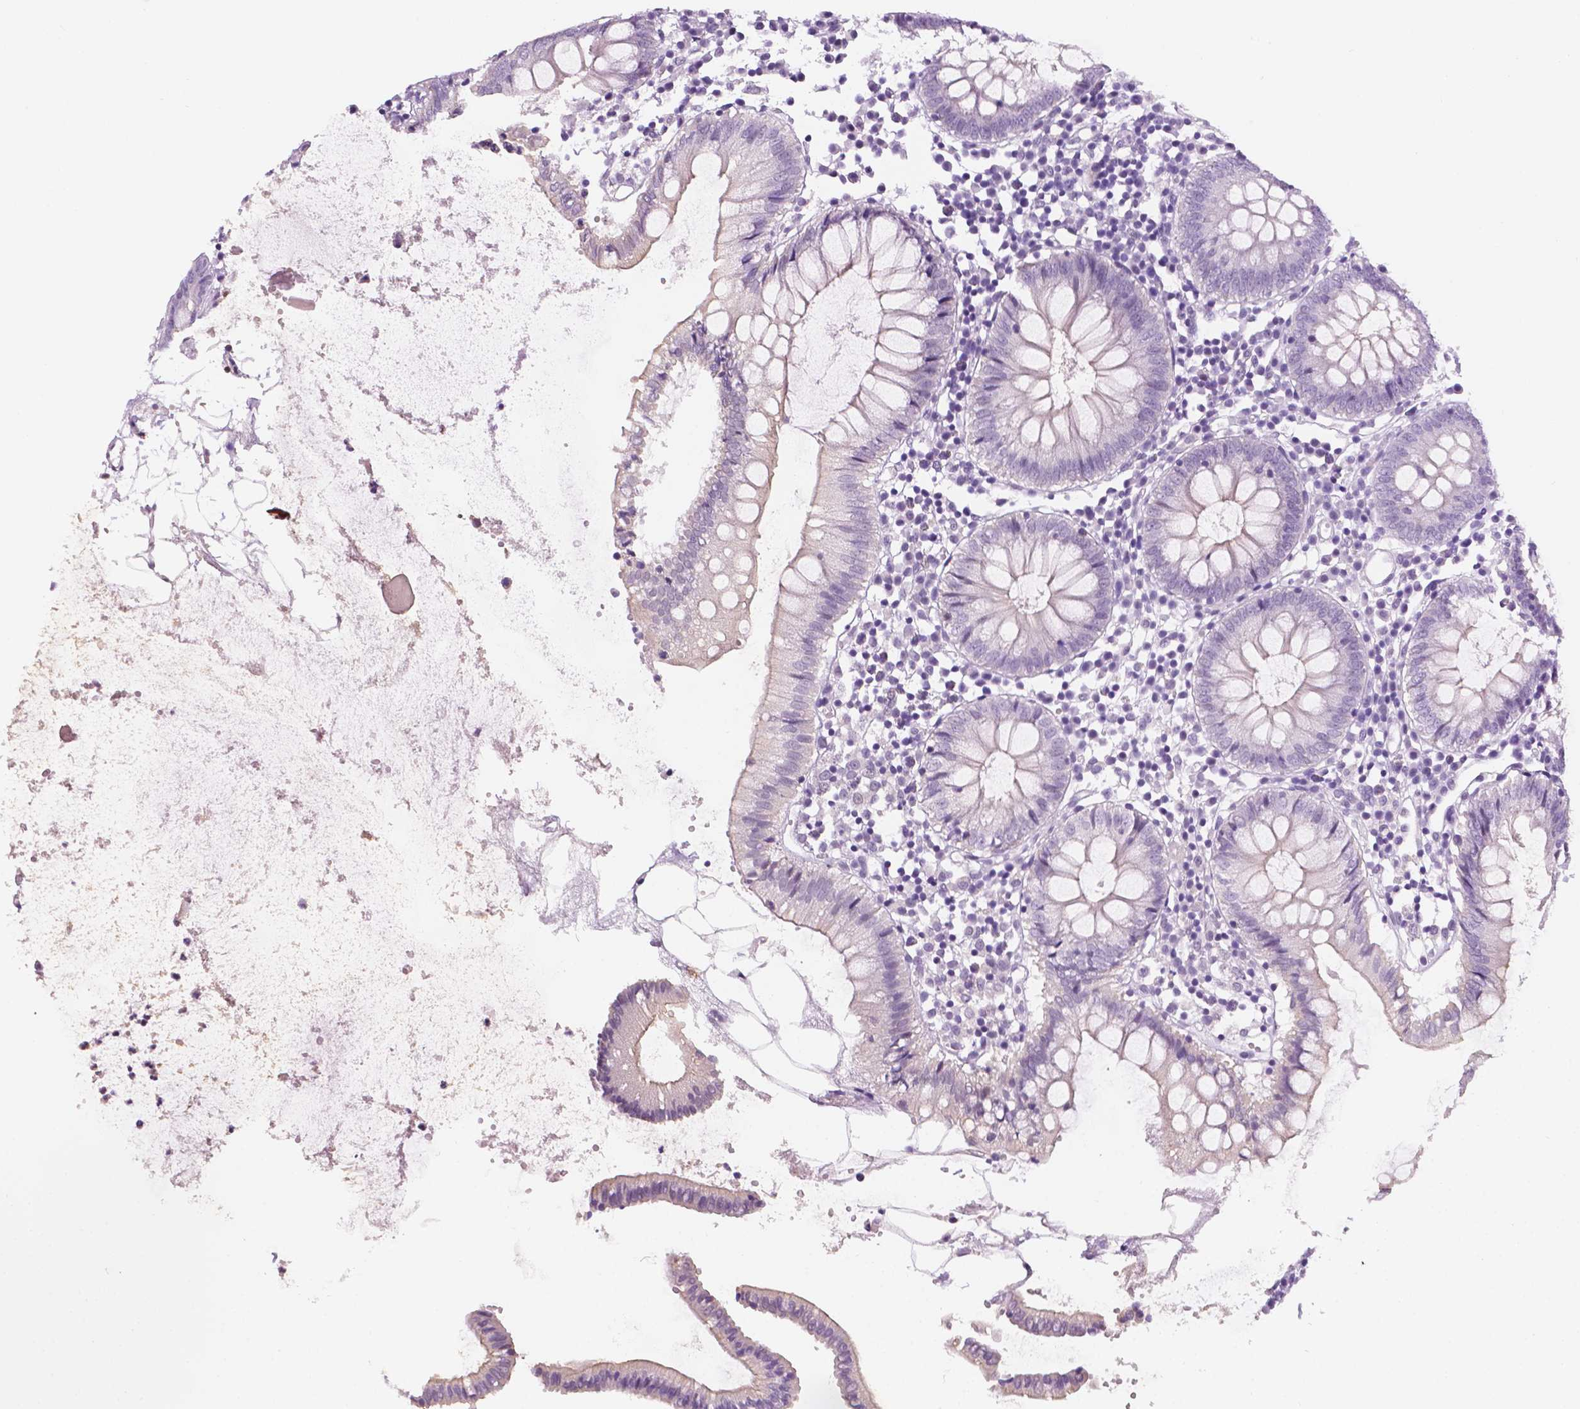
{"staining": {"intensity": "negative", "quantity": "none", "location": "none"}, "tissue": "colon", "cell_type": "Endothelial cells", "image_type": "normal", "snomed": [{"axis": "morphology", "description": "Normal tissue, NOS"}, {"axis": "morphology", "description": "Adenocarcinoma, NOS"}, {"axis": "topography", "description": "Colon"}], "caption": "Immunohistochemical staining of benign human colon demonstrates no significant positivity in endothelial cells. (DAB (3,3'-diaminobenzidine) immunohistochemistry visualized using brightfield microscopy, high magnification).", "gene": "PPL", "patient": {"sex": "male", "age": 83}}